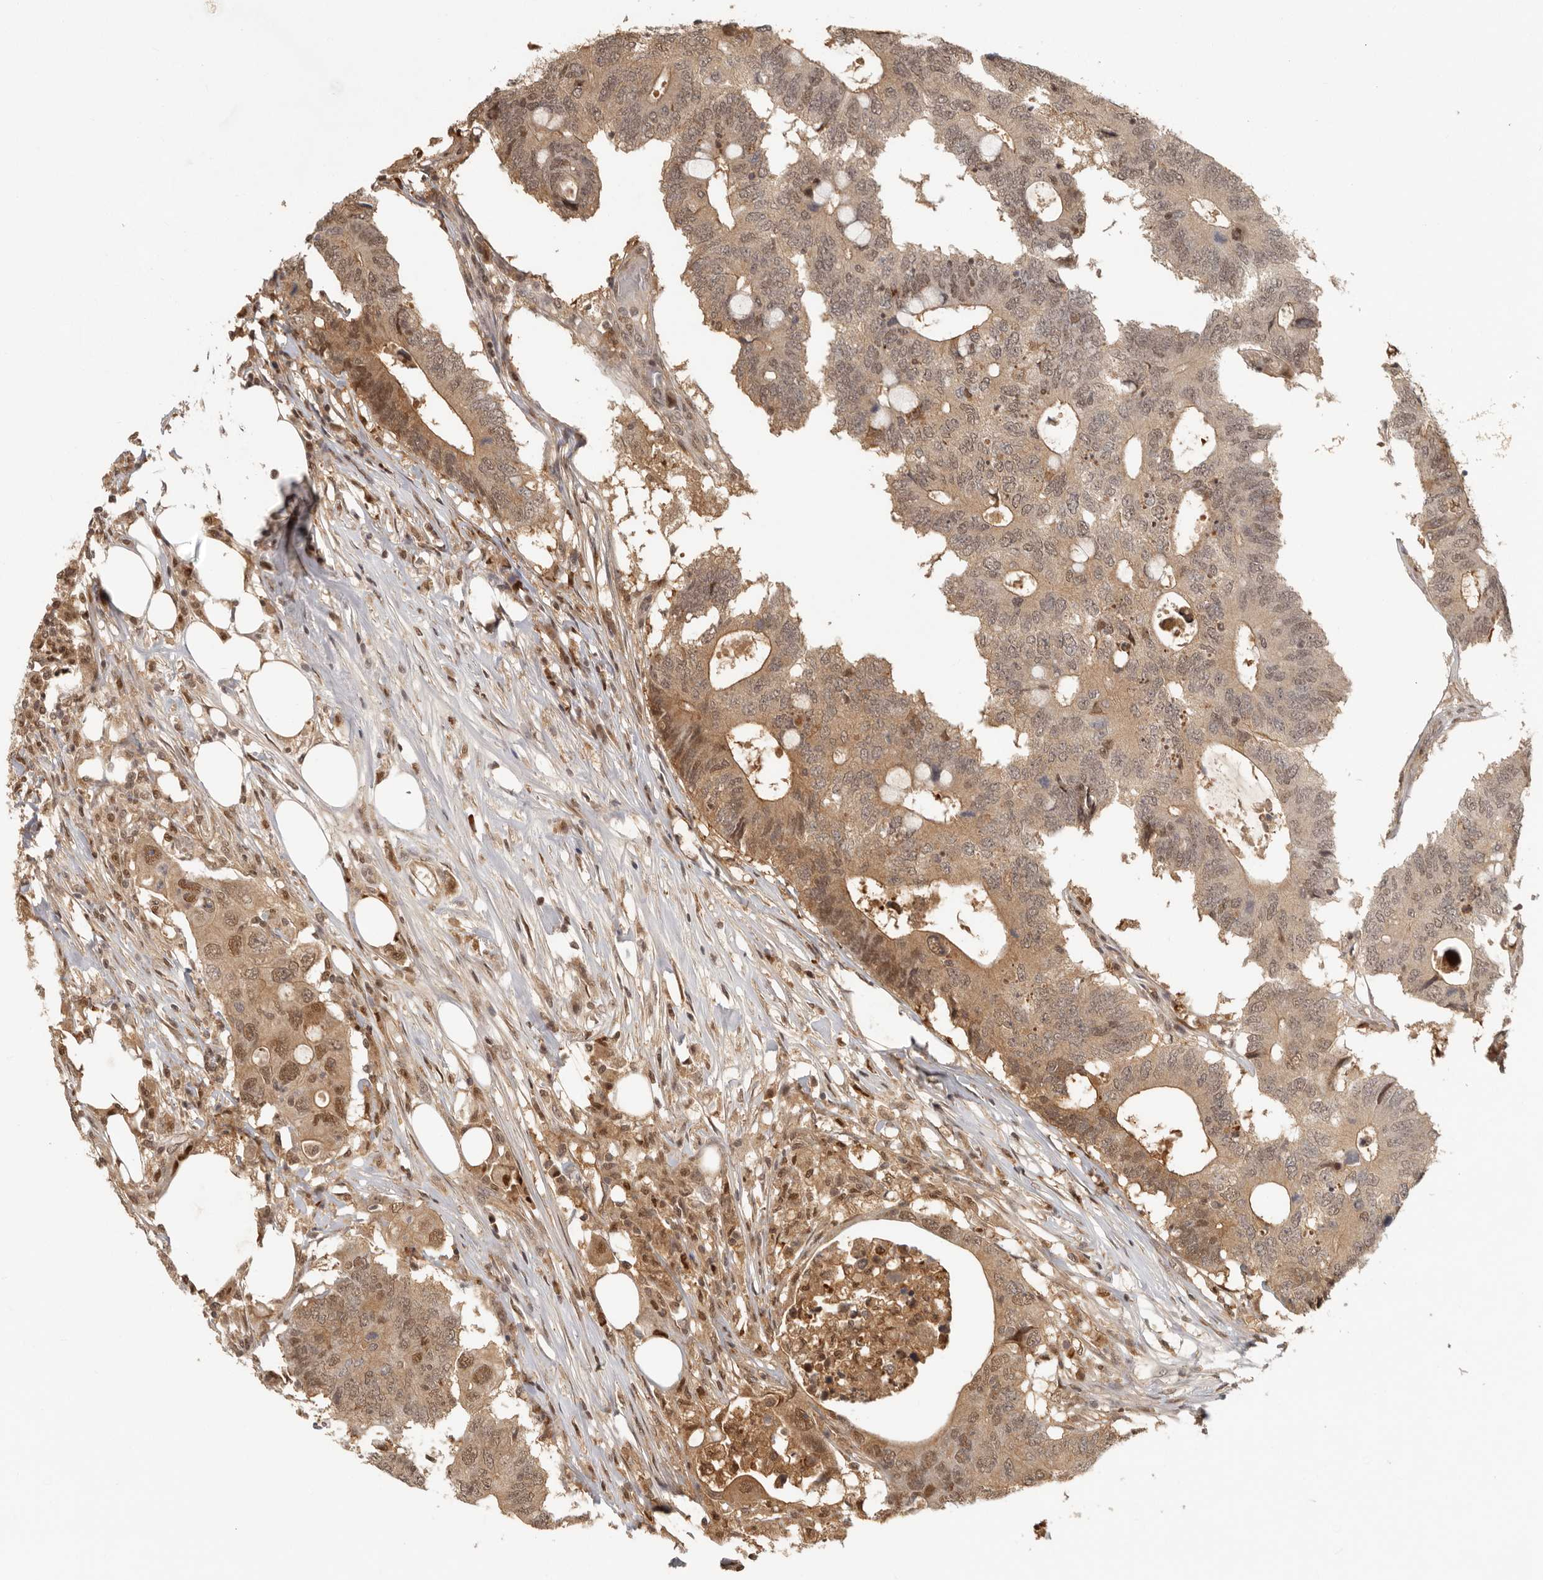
{"staining": {"intensity": "moderate", "quantity": ">75%", "location": "cytoplasmic/membranous,nuclear"}, "tissue": "colorectal cancer", "cell_type": "Tumor cells", "image_type": "cancer", "snomed": [{"axis": "morphology", "description": "Adenocarcinoma, NOS"}, {"axis": "topography", "description": "Colon"}], "caption": "There is medium levels of moderate cytoplasmic/membranous and nuclear staining in tumor cells of colorectal adenocarcinoma, as demonstrated by immunohistochemical staining (brown color).", "gene": "PSMA5", "patient": {"sex": "male", "age": 71}}